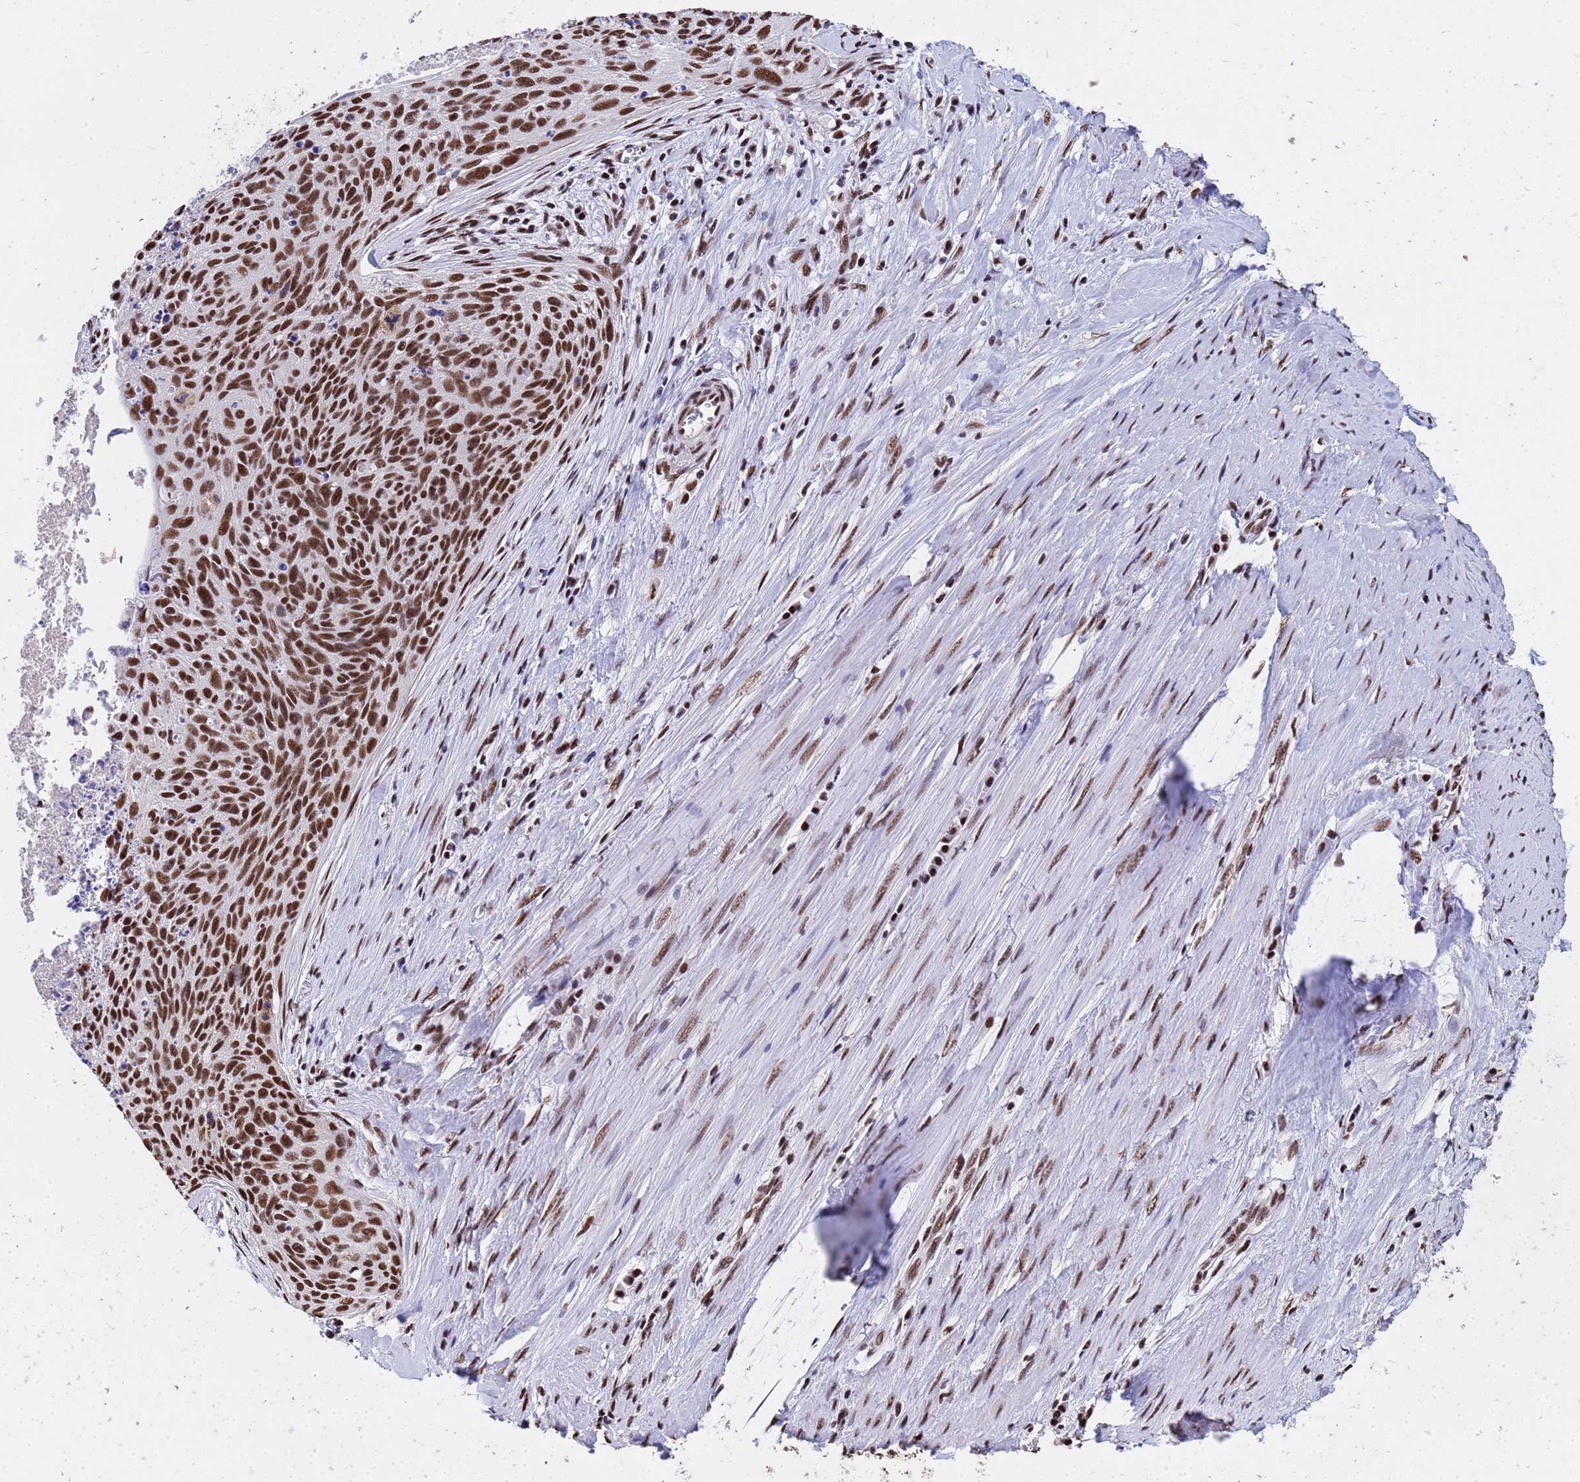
{"staining": {"intensity": "strong", "quantity": ">75%", "location": "nuclear"}, "tissue": "cervical cancer", "cell_type": "Tumor cells", "image_type": "cancer", "snomed": [{"axis": "morphology", "description": "Squamous cell carcinoma, NOS"}, {"axis": "topography", "description": "Cervix"}], "caption": "Squamous cell carcinoma (cervical) tissue shows strong nuclear expression in about >75% of tumor cells", "gene": "SF3B2", "patient": {"sex": "female", "age": 55}}